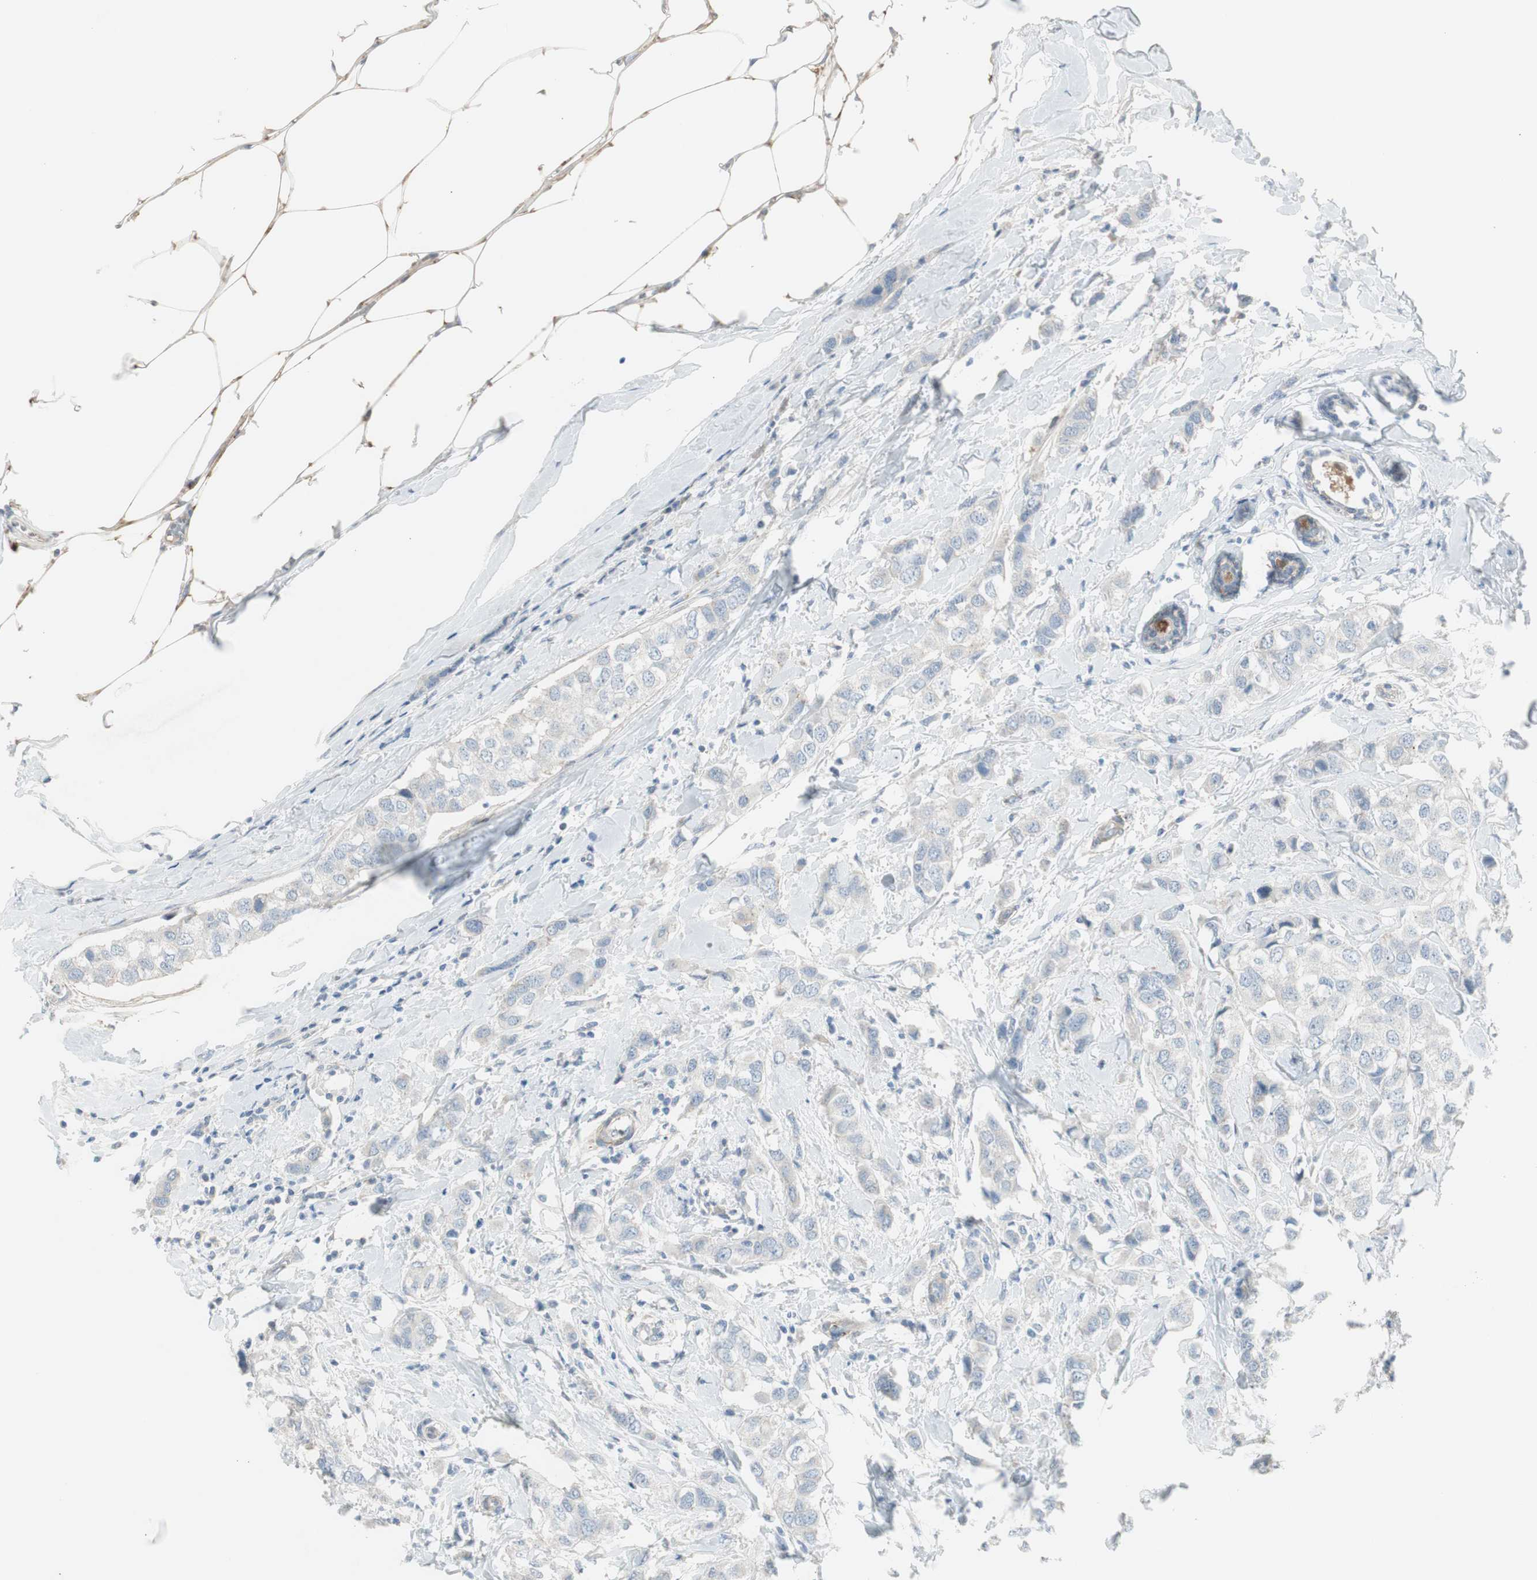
{"staining": {"intensity": "negative", "quantity": "none", "location": "none"}, "tissue": "breast cancer", "cell_type": "Tumor cells", "image_type": "cancer", "snomed": [{"axis": "morphology", "description": "Duct carcinoma"}, {"axis": "topography", "description": "Breast"}], "caption": "An image of human breast cancer (invasive ductal carcinoma) is negative for staining in tumor cells.", "gene": "CACNA2D1", "patient": {"sex": "female", "age": 50}}